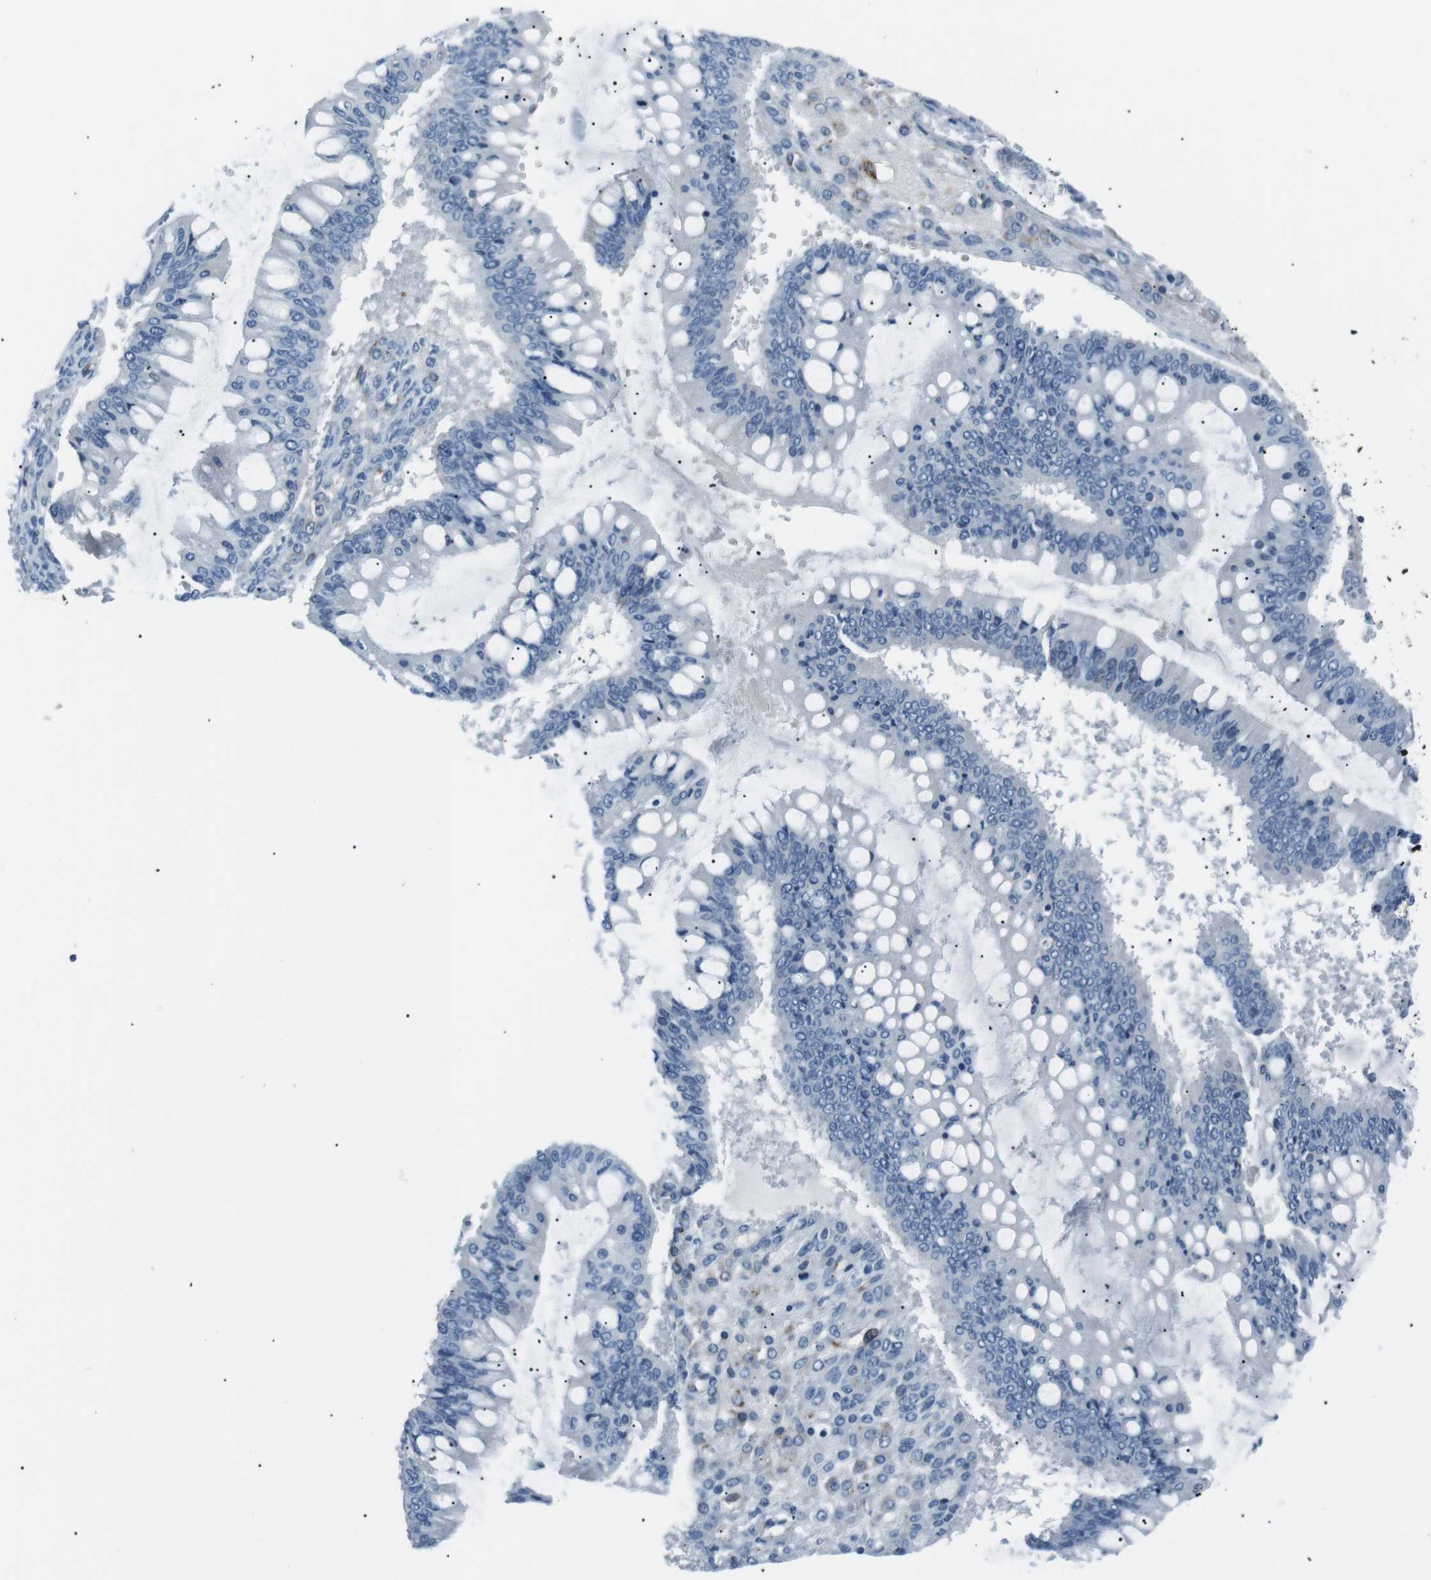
{"staining": {"intensity": "negative", "quantity": "none", "location": "none"}, "tissue": "ovarian cancer", "cell_type": "Tumor cells", "image_type": "cancer", "snomed": [{"axis": "morphology", "description": "Cystadenocarcinoma, mucinous, NOS"}, {"axis": "topography", "description": "Ovary"}], "caption": "This is a image of immunohistochemistry staining of ovarian cancer, which shows no expression in tumor cells.", "gene": "CSF2RA", "patient": {"sex": "female", "age": 73}}